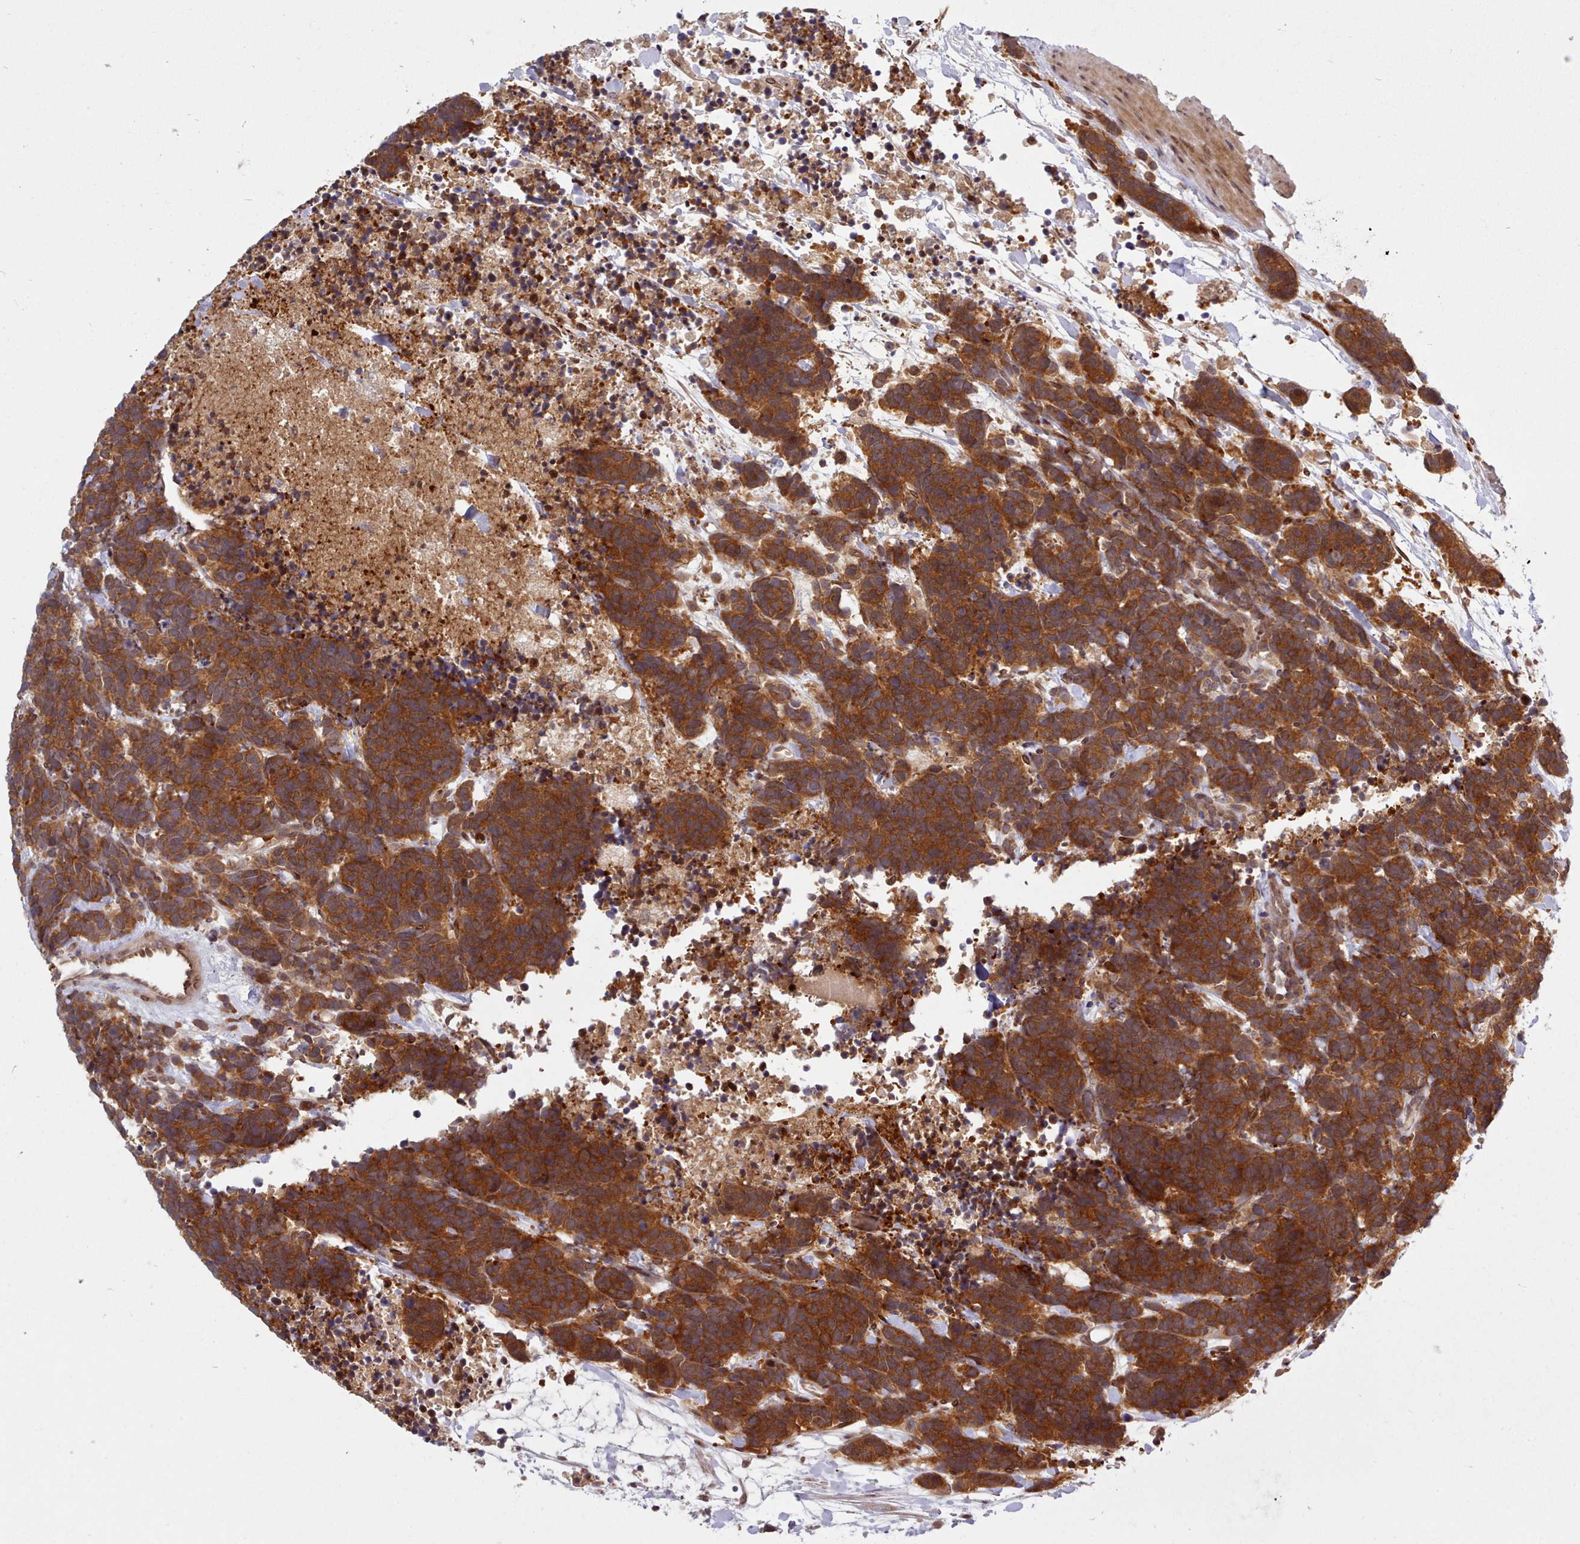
{"staining": {"intensity": "strong", "quantity": ">75%", "location": "cytoplasmic/membranous"}, "tissue": "carcinoid", "cell_type": "Tumor cells", "image_type": "cancer", "snomed": [{"axis": "morphology", "description": "Carcinoma, NOS"}, {"axis": "morphology", "description": "Carcinoid, malignant, NOS"}, {"axis": "topography", "description": "Prostate"}], "caption": "About >75% of tumor cells in human carcinoid display strong cytoplasmic/membranous protein staining as visualized by brown immunohistochemical staining.", "gene": "UBE2G1", "patient": {"sex": "male", "age": 57}}